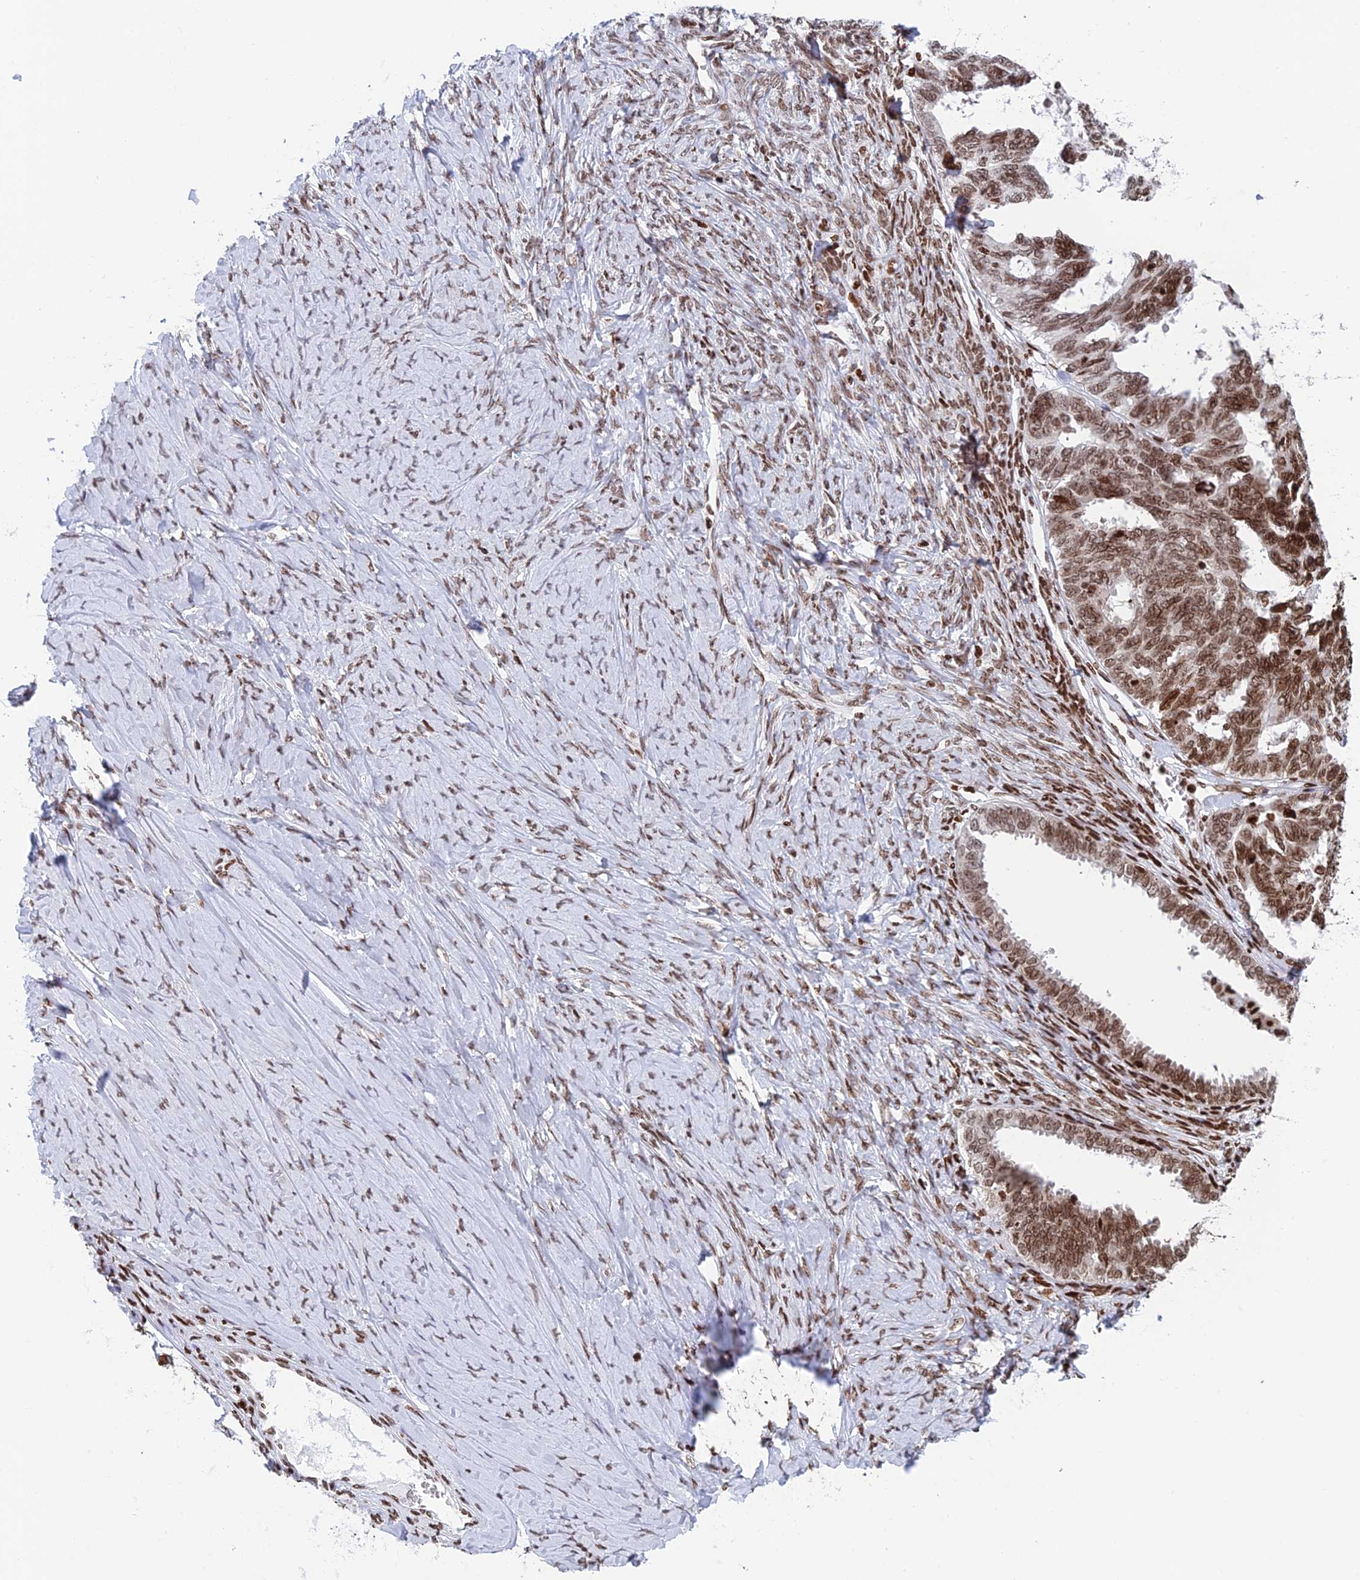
{"staining": {"intensity": "moderate", "quantity": ">75%", "location": "nuclear"}, "tissue": "ovarian cancer", "cell_type": "Tumor cells", "image_type": "cancer", "snomed": [{"axis": "morphology", "description": "Cystadenocarcinoma, serous, NOS"}, {"axis": "topography", "description": "Ovary"}], "caption": "A brown stain highlights moderate nuclear positivity of a protein in human ovarian serous cystadenocarcinoma tumor cells.", "gene": "RPAP1", "patient": {"sex": "female", "age": 79}}